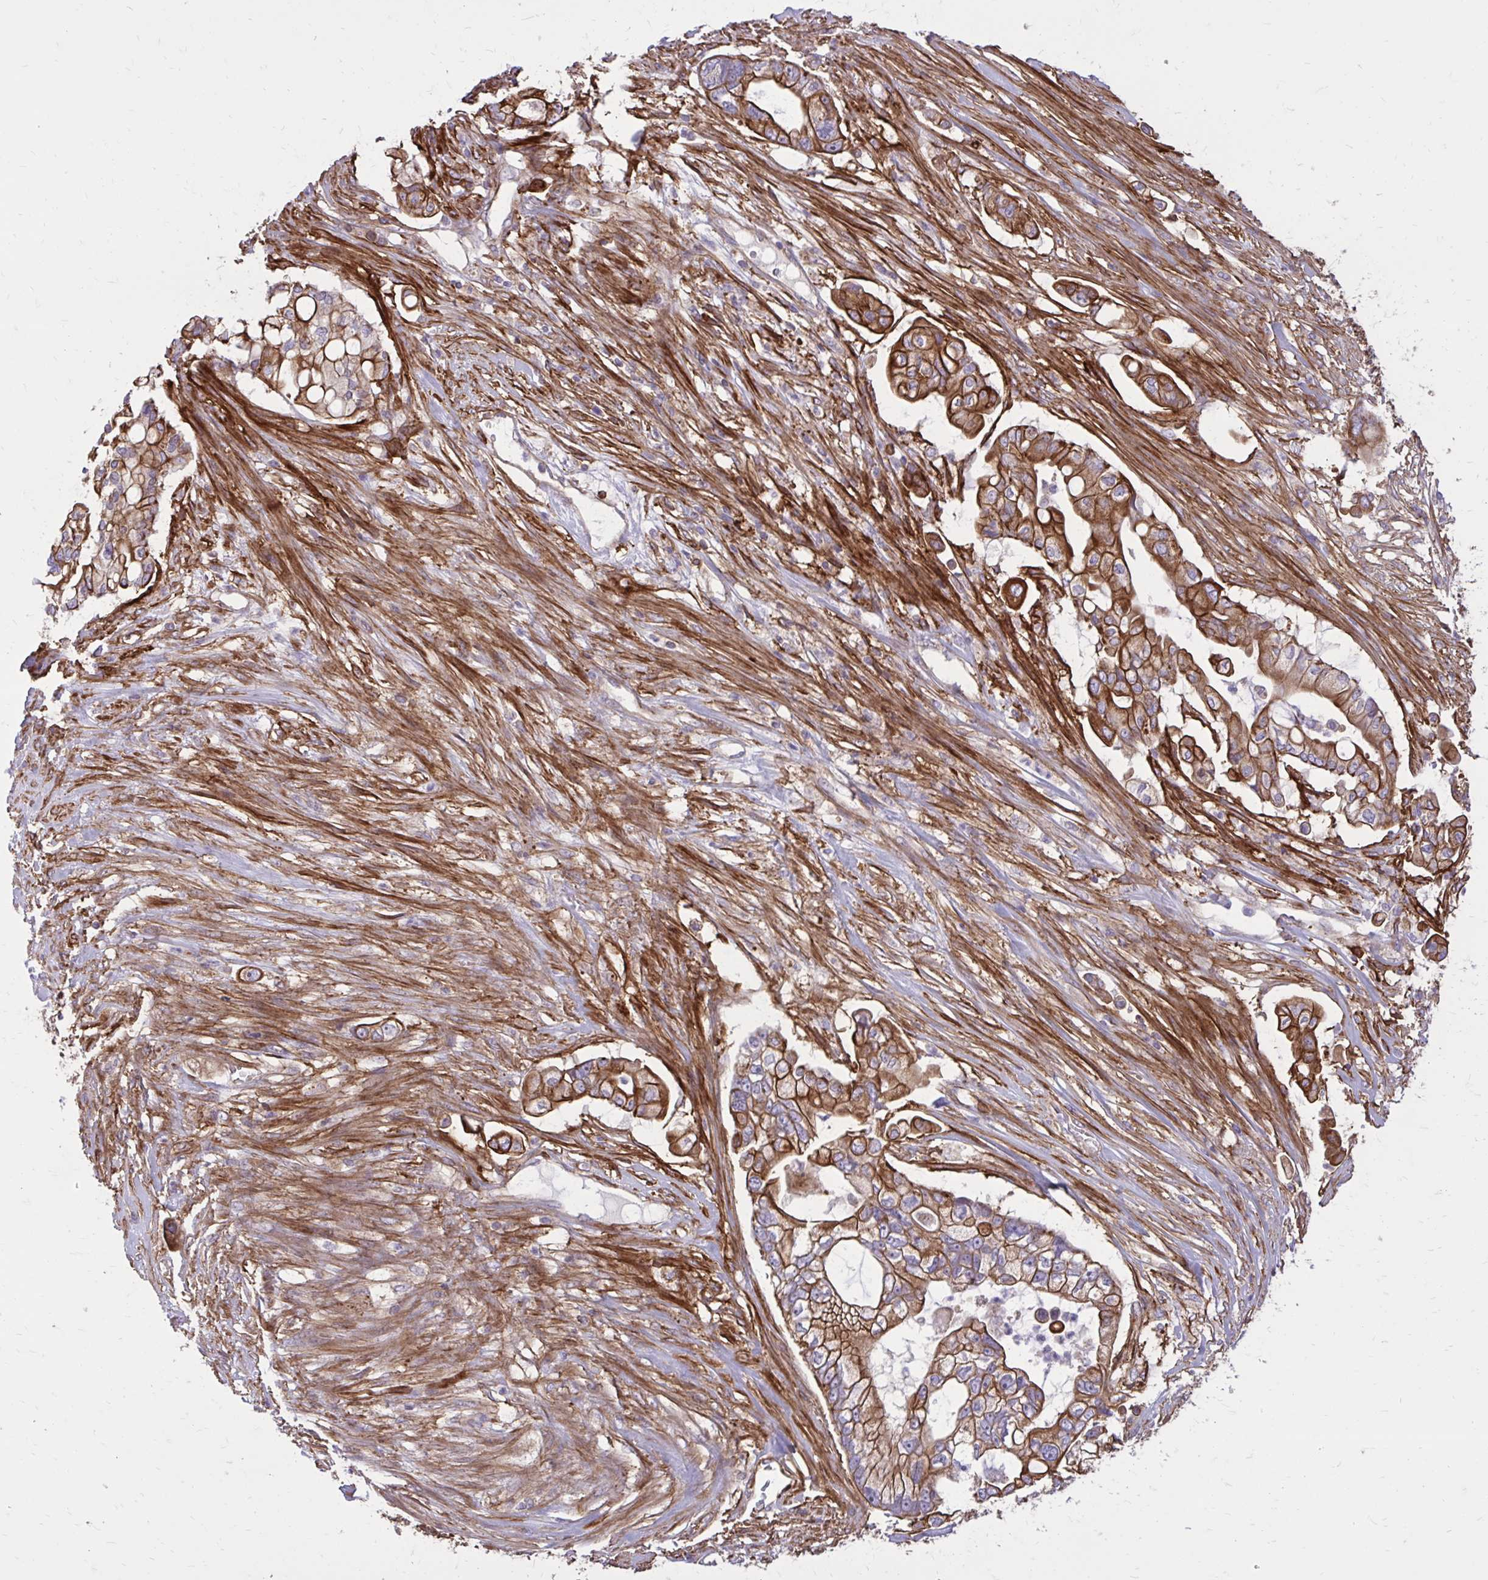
{"staining": {"intensity": "strong", "quantity": ">75%", "location": "cytoplasmic/membranous"}, "tissue": "pancreatic cancer", "cell_type": "Tumor cells", "image_type": "cancer", "snomed": [{"axis": "morphology", "description": "Adenocarcinoma, NOS"}, {"axis": "topography", "description": "Pancreas"}], "caption": "A high amount of strong cytoplasmic/membranous positivity is present in about >75% of tumor cells in pancreatic adenocarcinoma tissue. (IHC, brightfield microscopy, high magnification).", "gene": "FAP", "patient": {"sex": "female", "age": 69}}